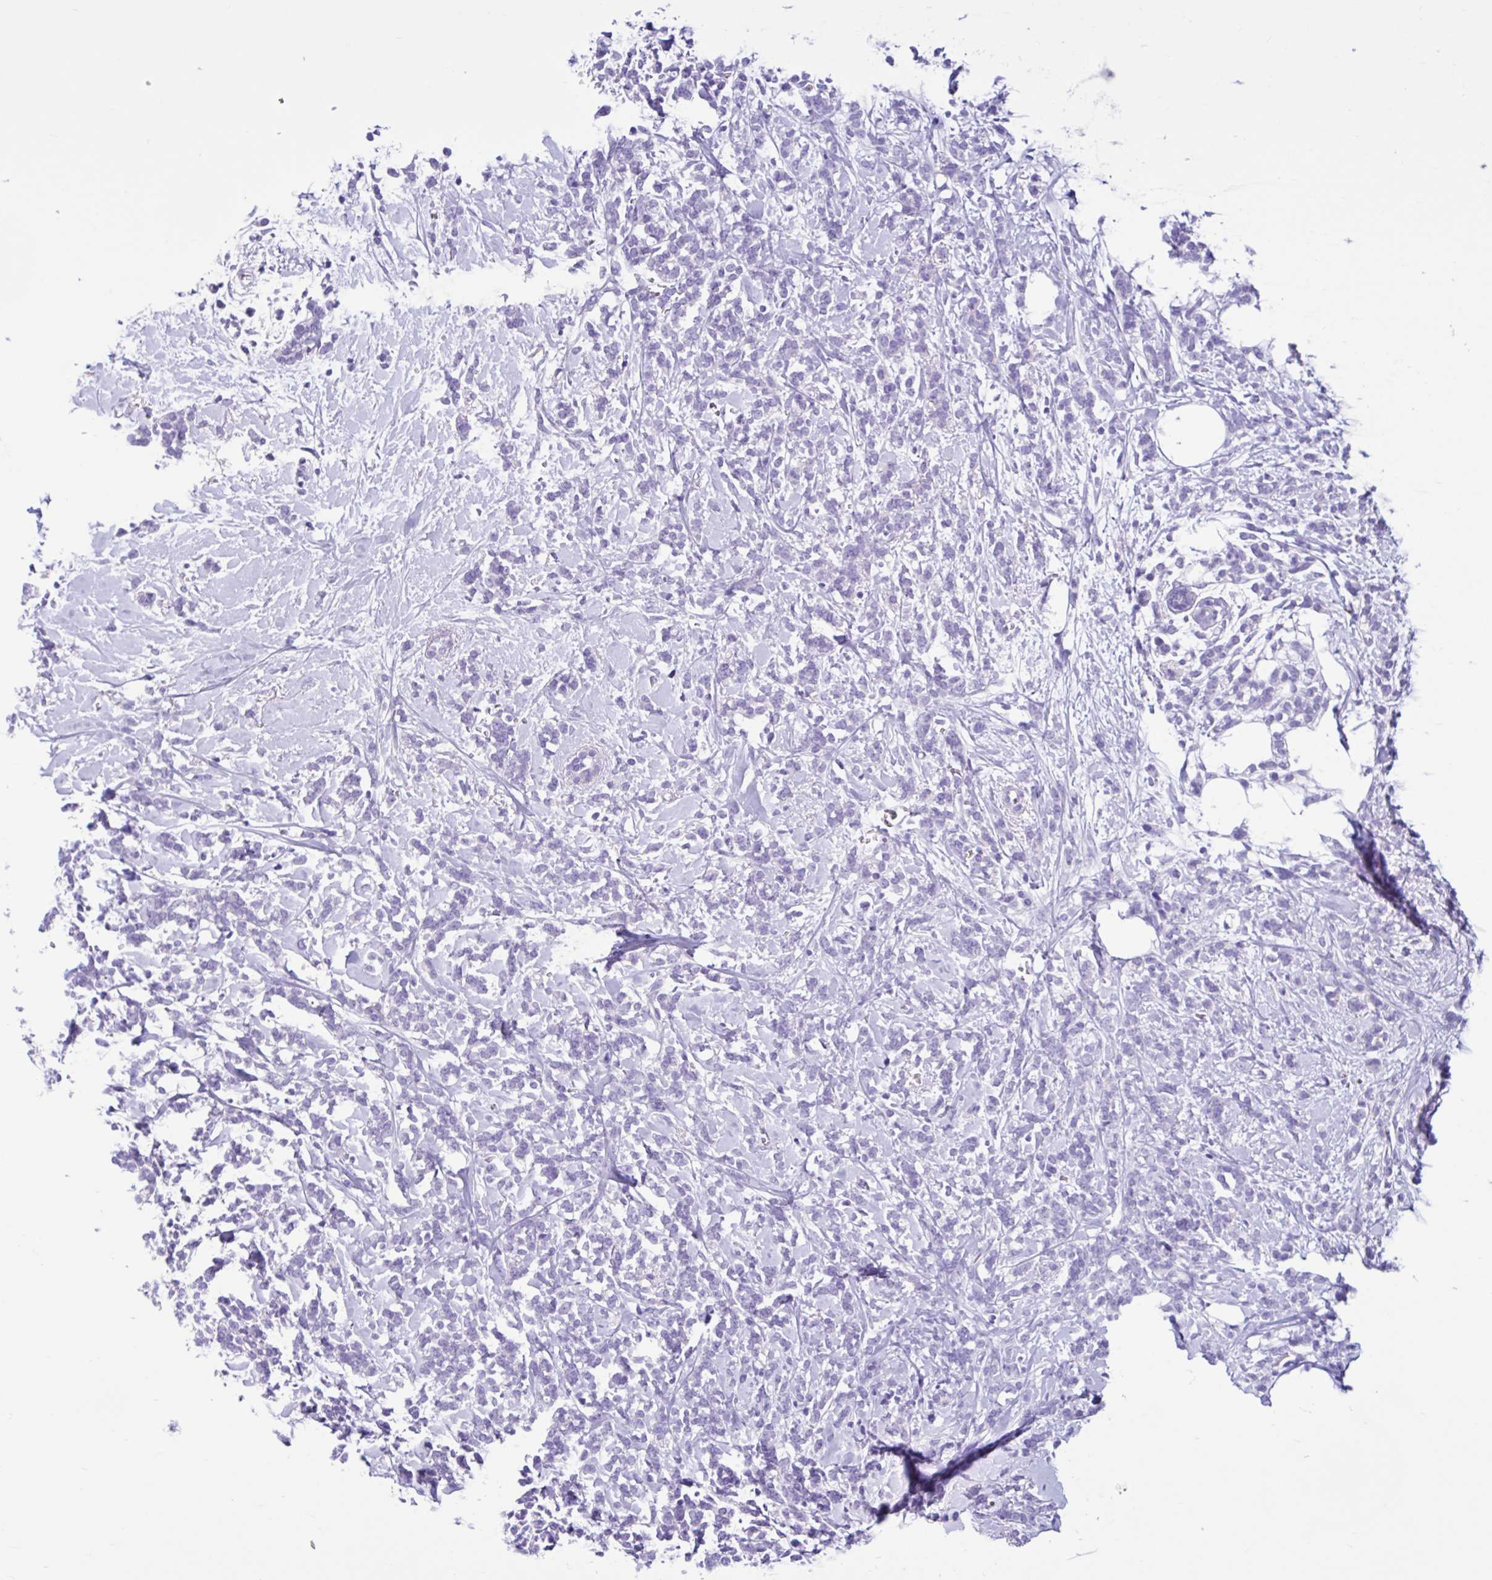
{"staining": {"intensity": "negative", "quantity": "none", "location": "none"}, "tissue": "breast cancer", "cell_type": "Tumor cells", "image_type": "cancer", "snomed": [{"axis": "morphology", "description": "Lobular carcinoma"}, {"axis": "topography", "description": "Breast"}], "caption": "A high-resolution image shows immunohistochemistry staining of breast cancer, which shows no significant staining in tumor cells. (Brightfield microscopy of DAB immunohistochemistry at high magnification).", "gene": "CYP19A1", "patient": {"sex": "female", "age": 59}}